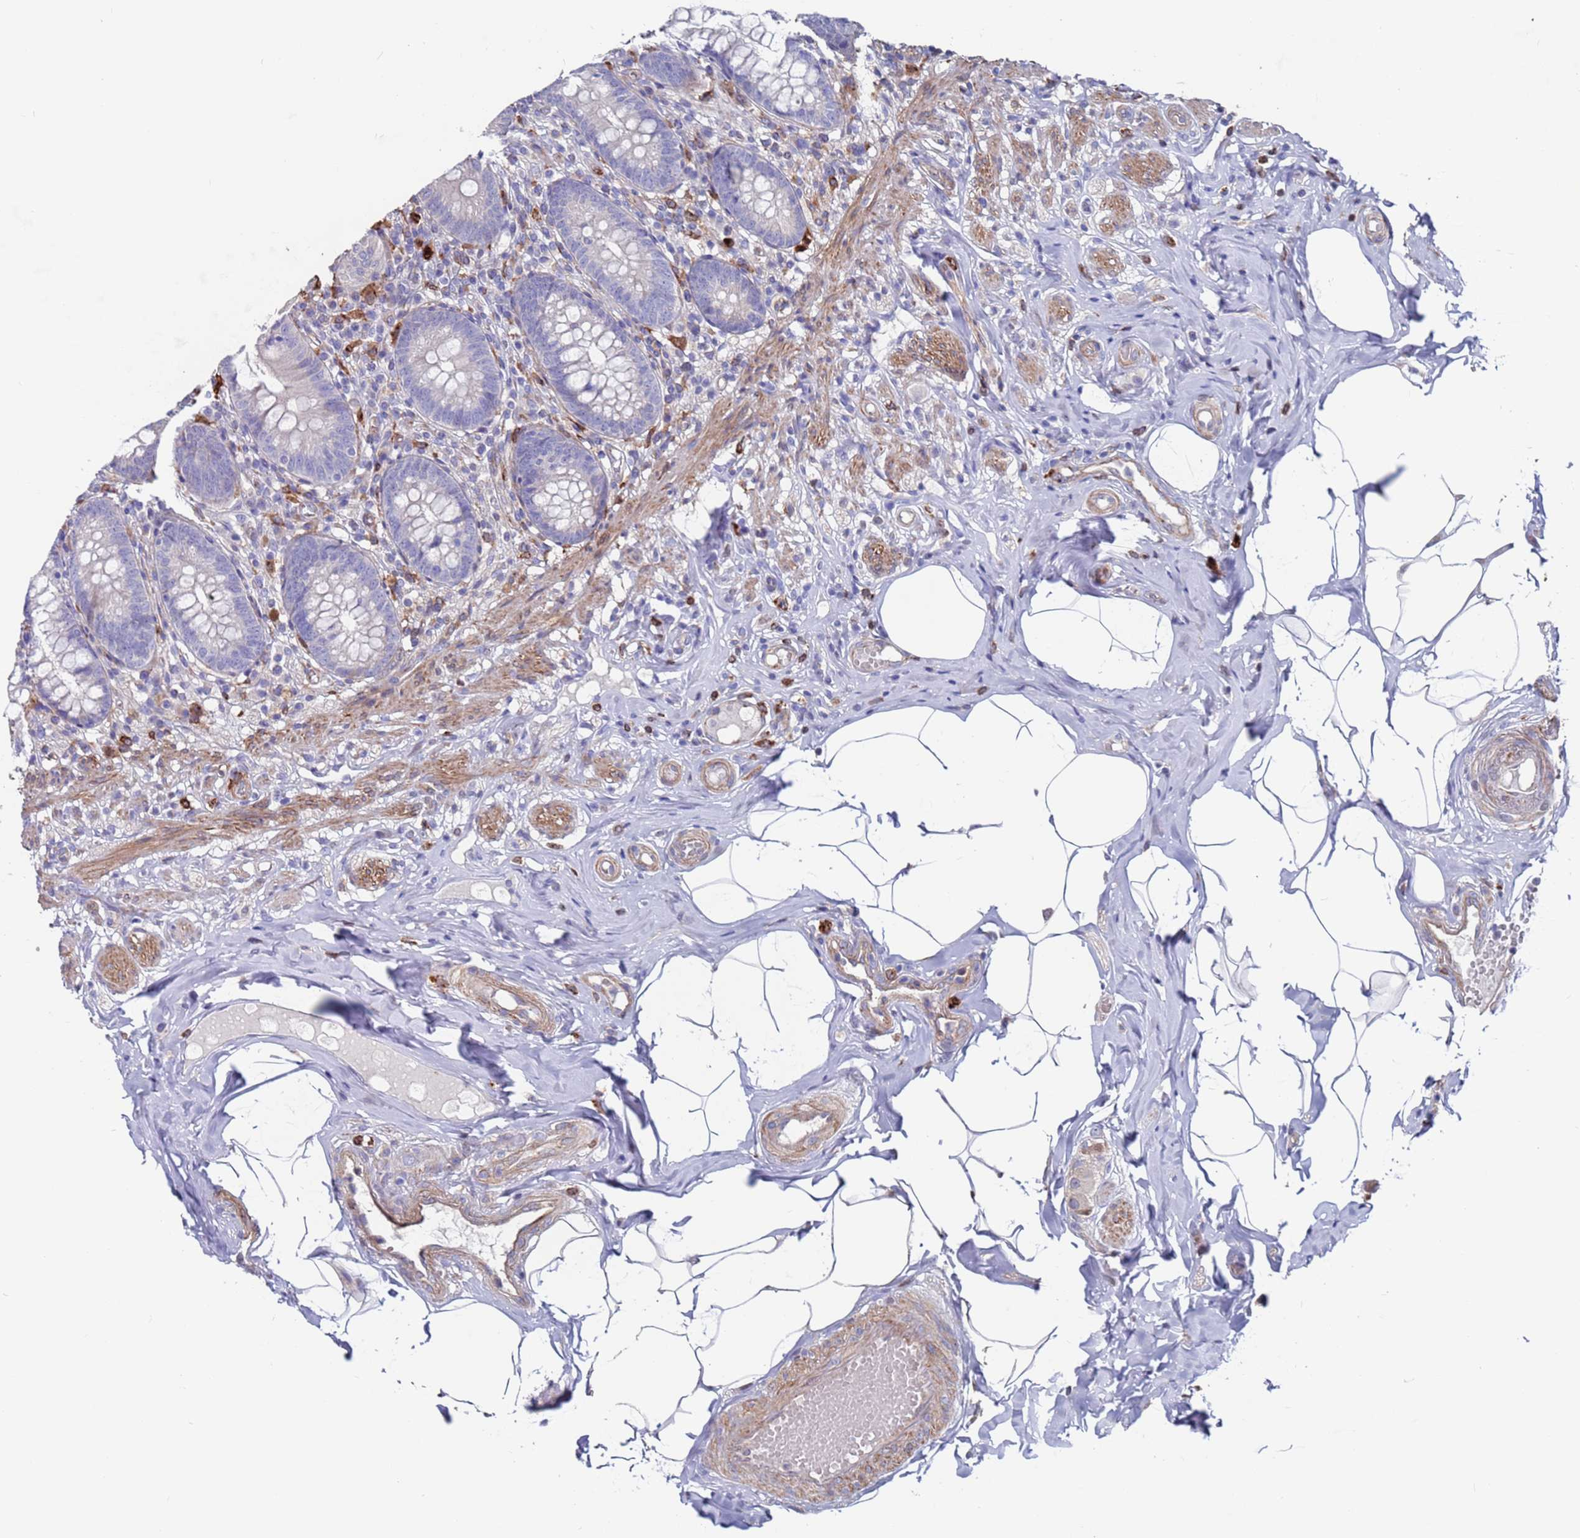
{"staining": {"intensity": "negative", "quantity": "none", "location": "none"}, "tissue": "appendix", "cell_type": "Glandular cells", "image_type": "normal", "snomed": [{"axis": "morphology", "description": "Normal tissue, NOS"}, {"axis": "topography", "description": "Appendix"}], "caption": "Histopathology image shows no protein expression in glandular cells of normal appendix. (Immunohistochemistry, brightfield microscopy, high magnification).", "gene": "GREB1L", "patient": {"sex": "male", "age": 55}}